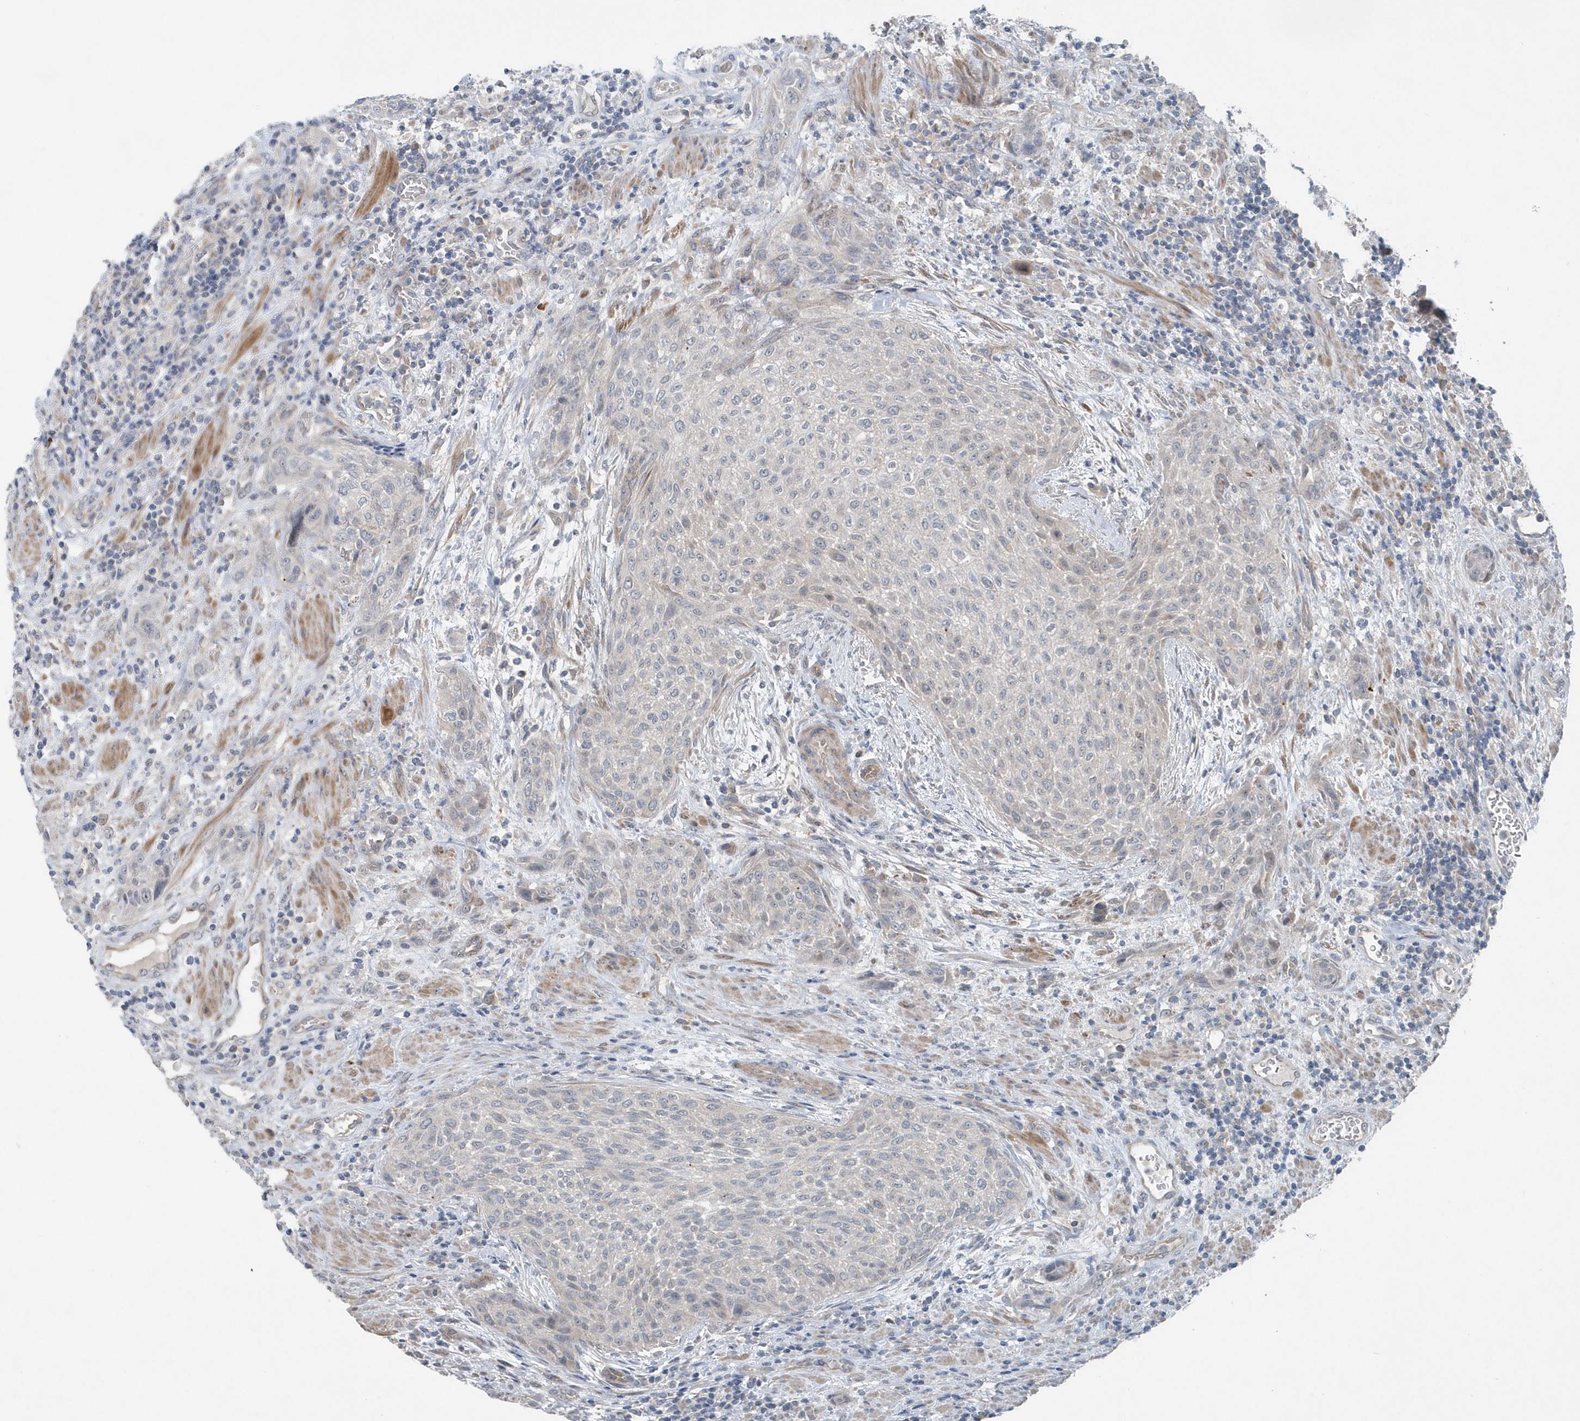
{"staining": {"intensity": "negative", "quantity": "none", "location": "none"}, "tissue": "urothelial cancer", "cell_type": "Tumor cells", "image_type": "cancer", "snomed": [{"axis": "morphology", "description": "Urothelial carcinoma, High grade"}, {"axis": "topography", "description": "Urinary bladder"}], "caption": "This is a micrograph of immunohistochemistry (IHC) staining of urothelial cancer, which shows no positivity in tumor cells.", "gene": "MCC", "patient": {"sex": "male", "age": 35}}